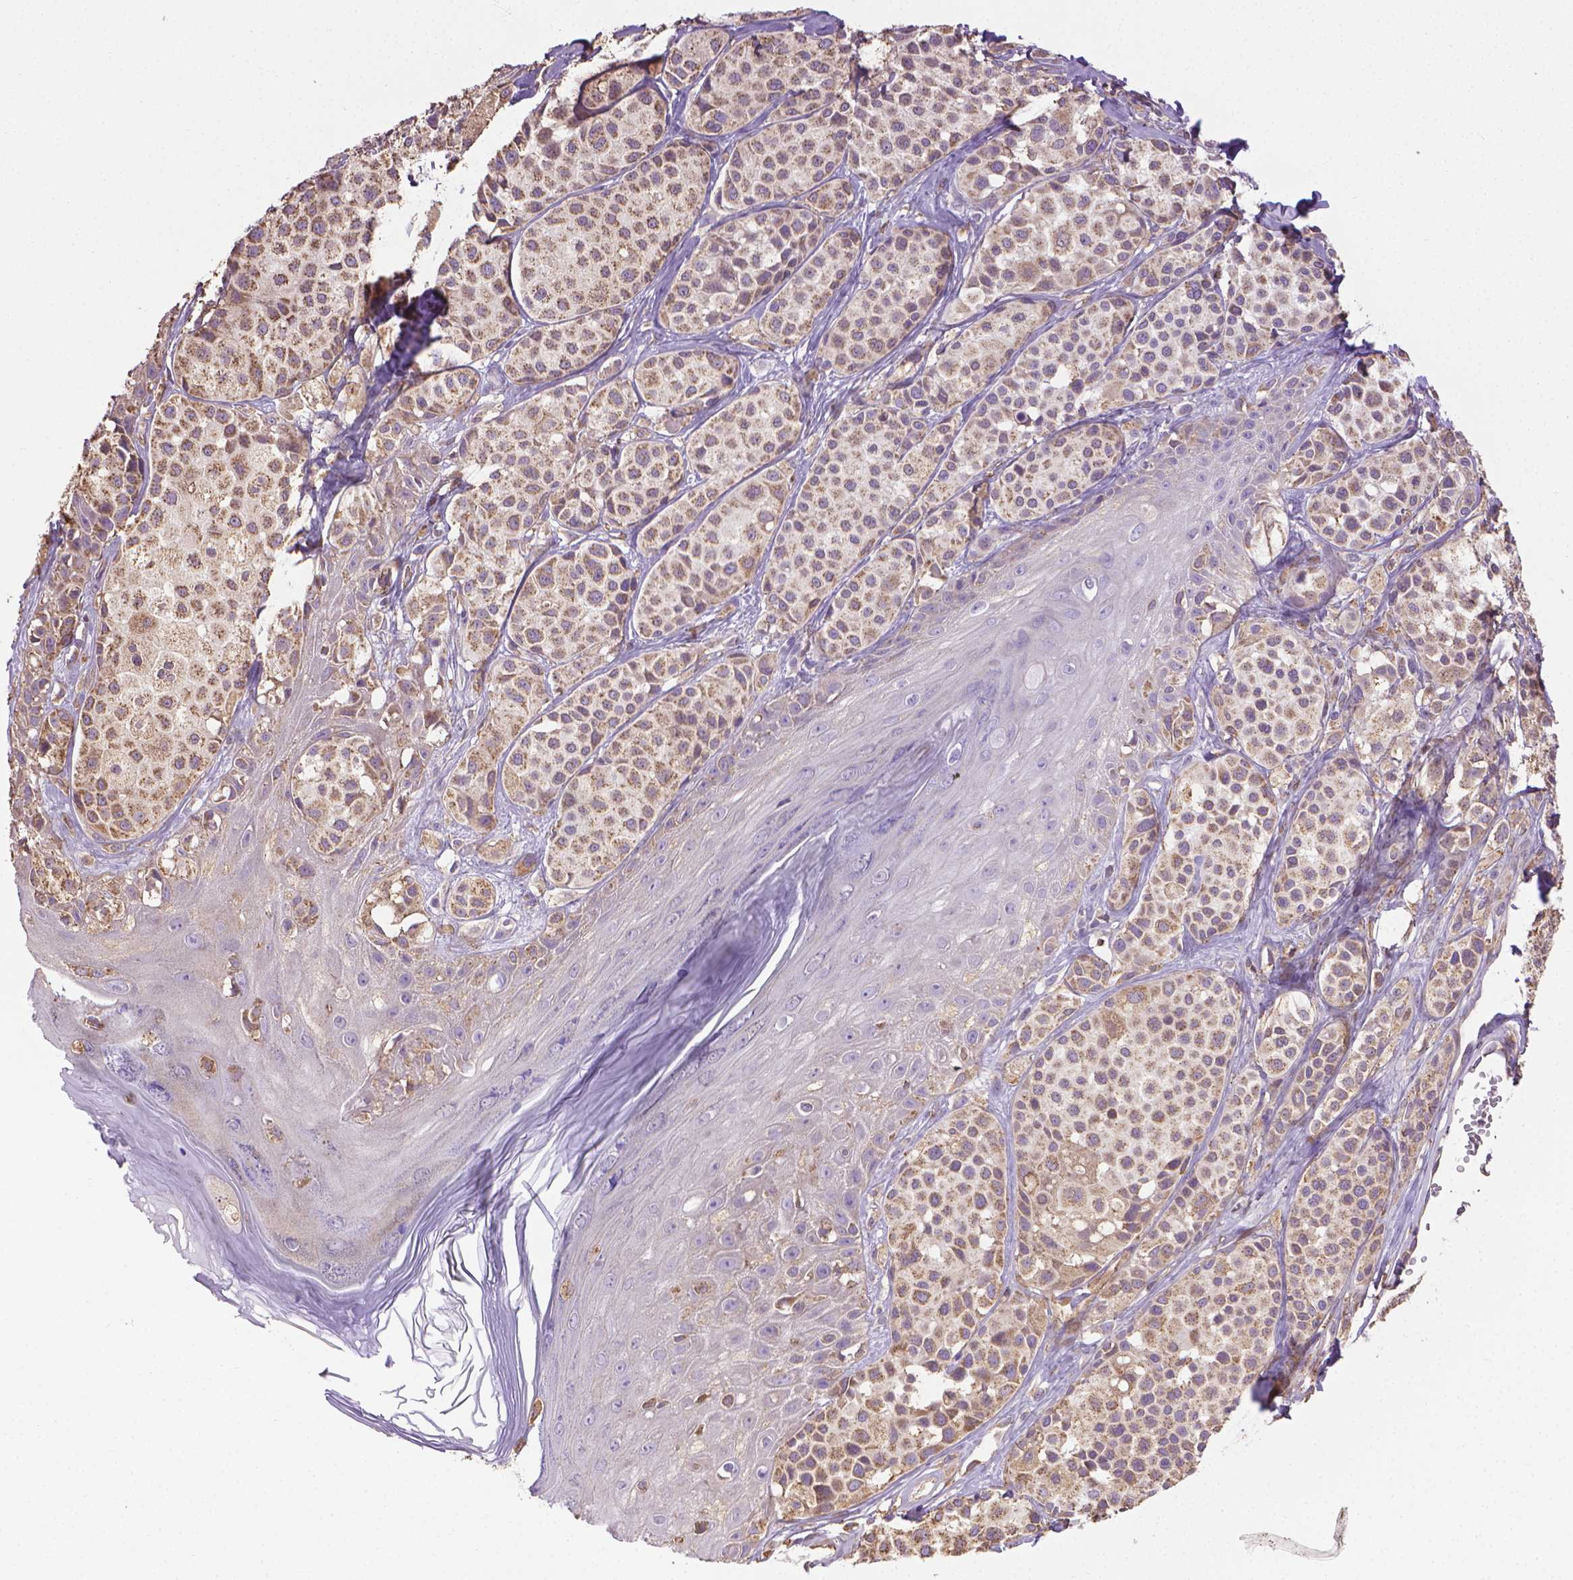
{"staining": {"intensity": "moderate", "quantity": ">75%", "location": "cytoplasmic/membranous"}, "tissue": "melanoma", "cell_type": "Tumor cells", "image_type": "cancer", "snomed": [{"axis": "morphology", "description": "Malignant melanoma, NOS"}, {"axis": "topography", "description": "Skin"}], "caption": "There is medium levels of moderate cytoplasmic/membranous staining in tumor cells of malignant melanoma, as demonstrated by immunohistochemical staining (brown color).", "gene": "SLC51B", "patient": {"sex": "male", "age": 77}}